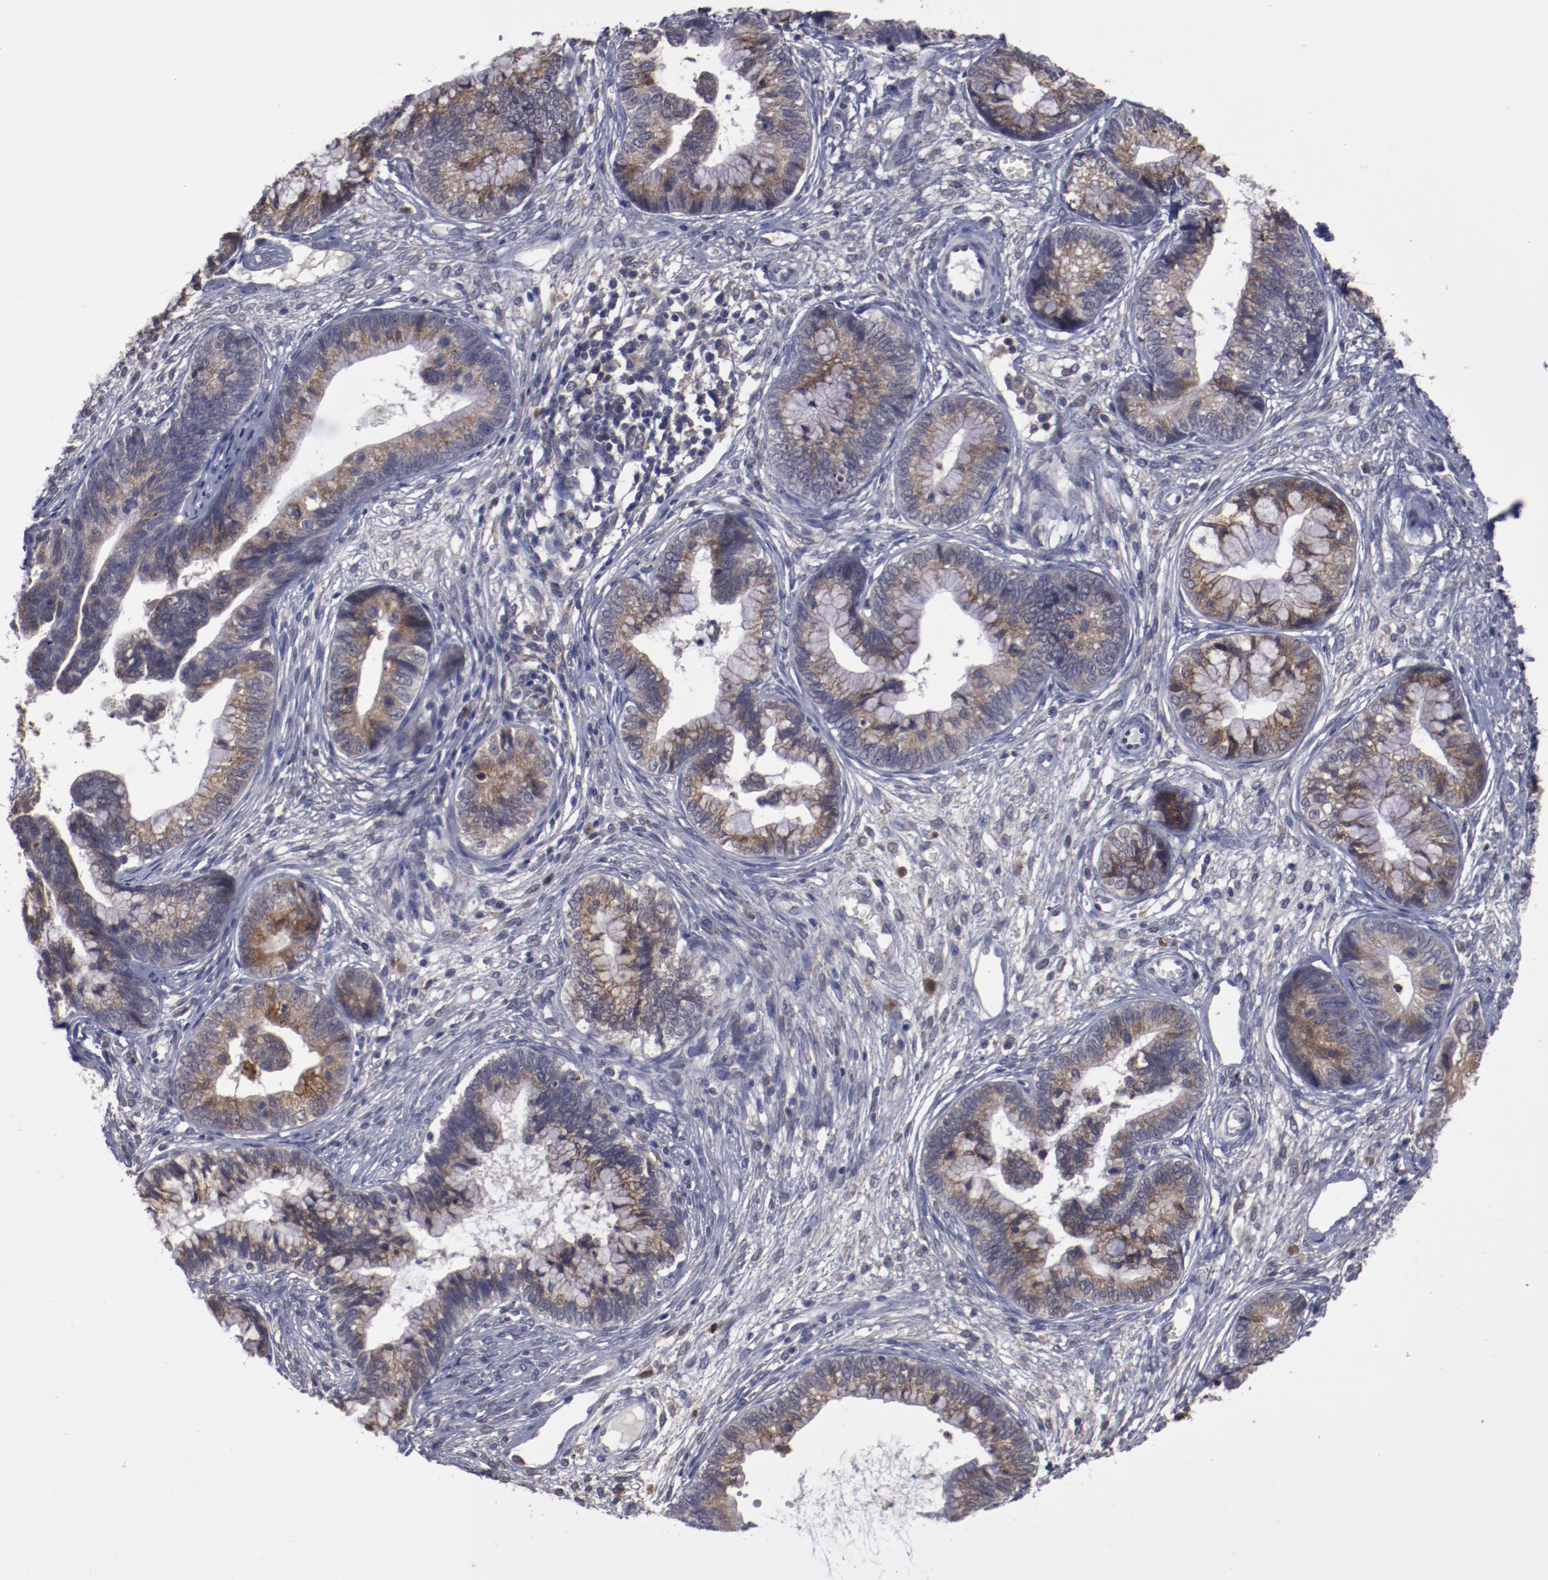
{"staining": {"intensity": "moderate", "quantity": ">75%", "location": "cytoplasmic/membranous"}, "tissue": "cervical cancer", "cell_type": "Tumor cells", "image_type": "cancer", "snomed": [{"axis": "morphology", "description": "Adenocarcinoma, NOS"}, {"axis": "topography", "description": "Cervix"}], "caption": "Moderate cytoplasmic/membranous positivity is identified in approximately >75% of tumor cells in cervical cancer (adenocarcinoma). The staining is performed using DAB brown chromogen to label protein expression. The nuclei are counter-stained blue using hematoxylin.", "gene": "IL12A", "patient": {"sex": "female", "age": 44}}